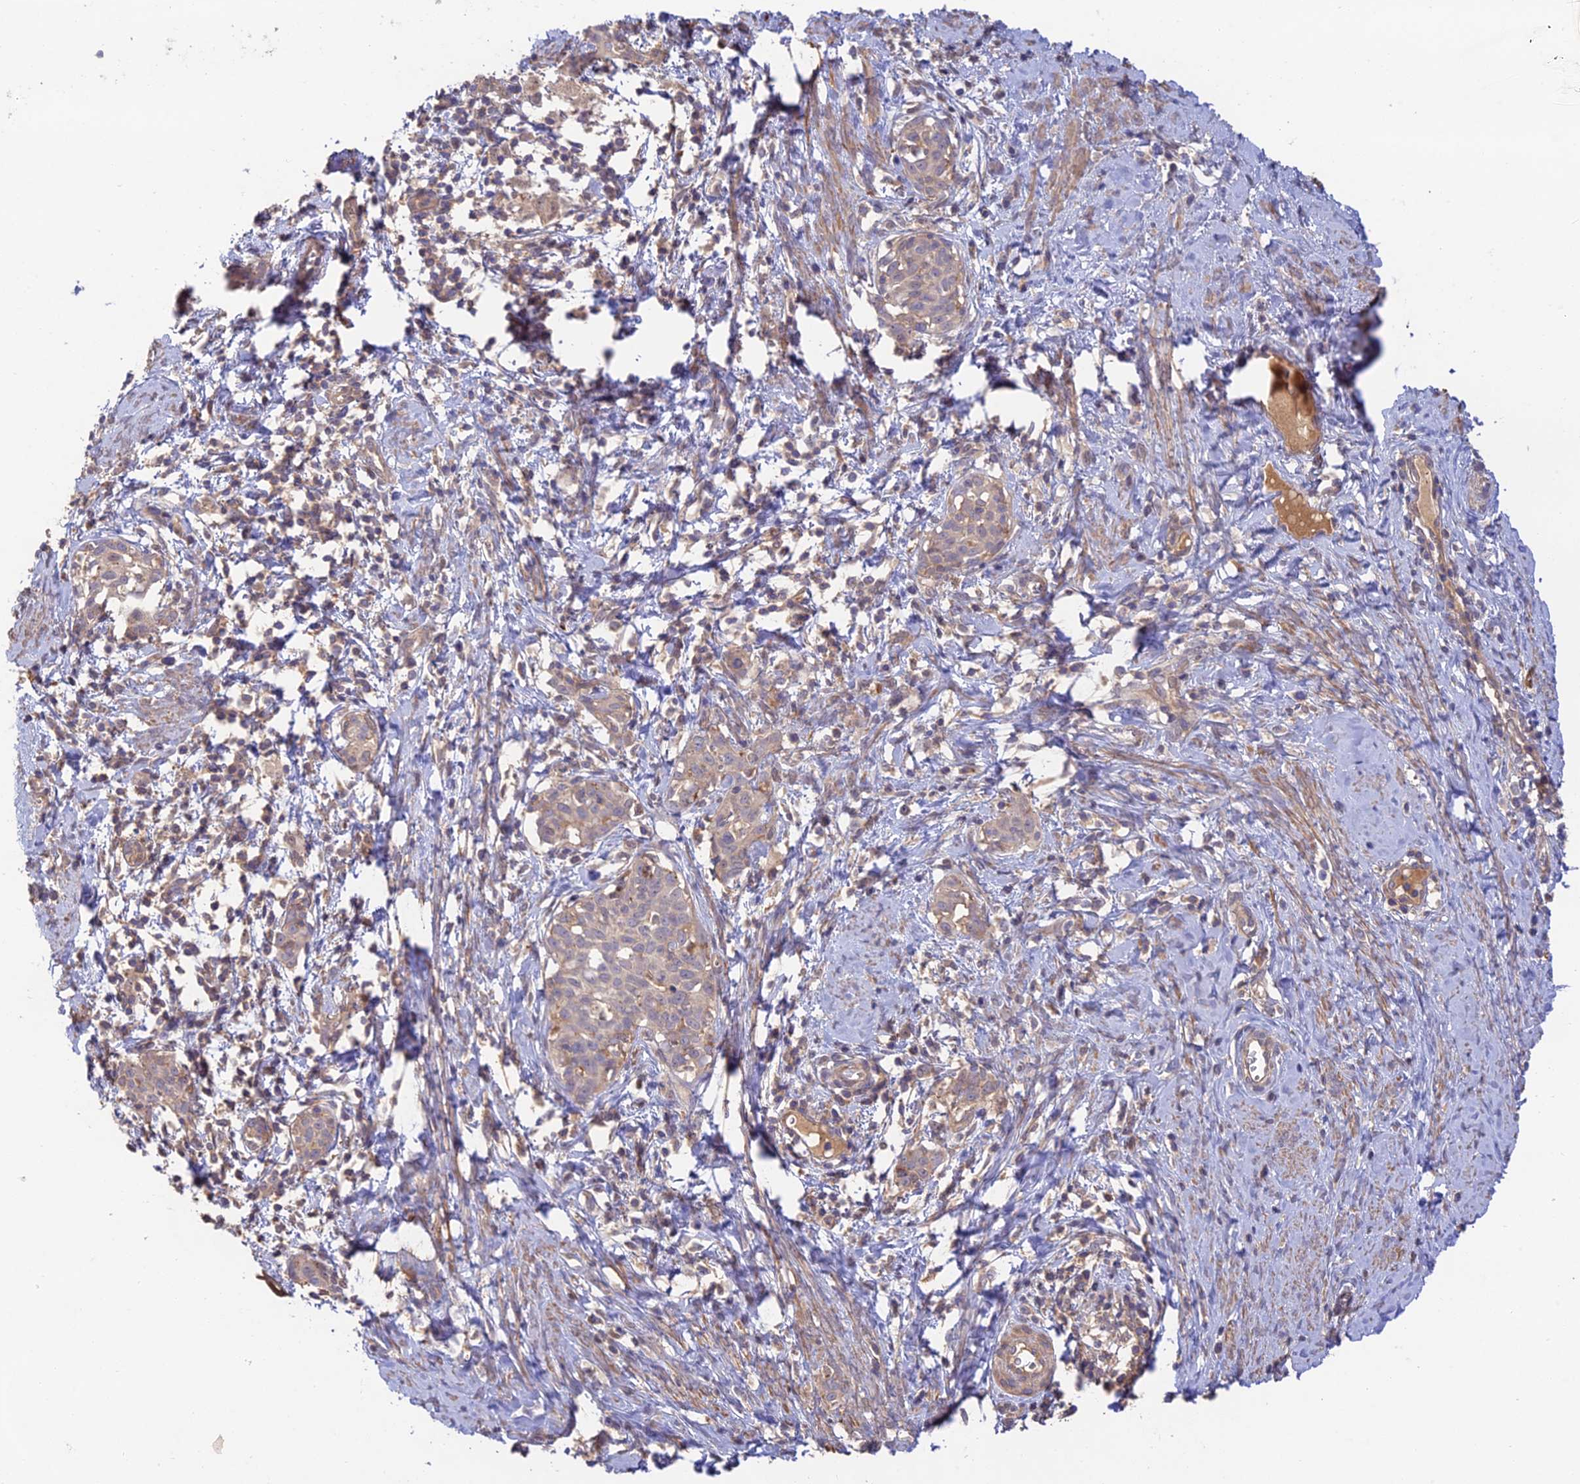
{"staining": {"intensity": "weak", "quantity": ">75%", "location": "cytoplasmic/membranous"}, "tissue": "cervical cancer", "cell_type": "Tumor cells", "image_type": "cancer", "snomed": [{"axis": "morphology", "description": "Squamous cell carcinoma, NOS"}, {"axis": "topography", "description": "Cervix"}], "caption": "Immunohistochemical staining of human cervical squamous cell carcinoma shows low levels of weak cytoplasmic/membranous positivity in about >75% of tumor cells.", "gene": "CLCF1", "patient": {"sex": "female", "age": 52}}